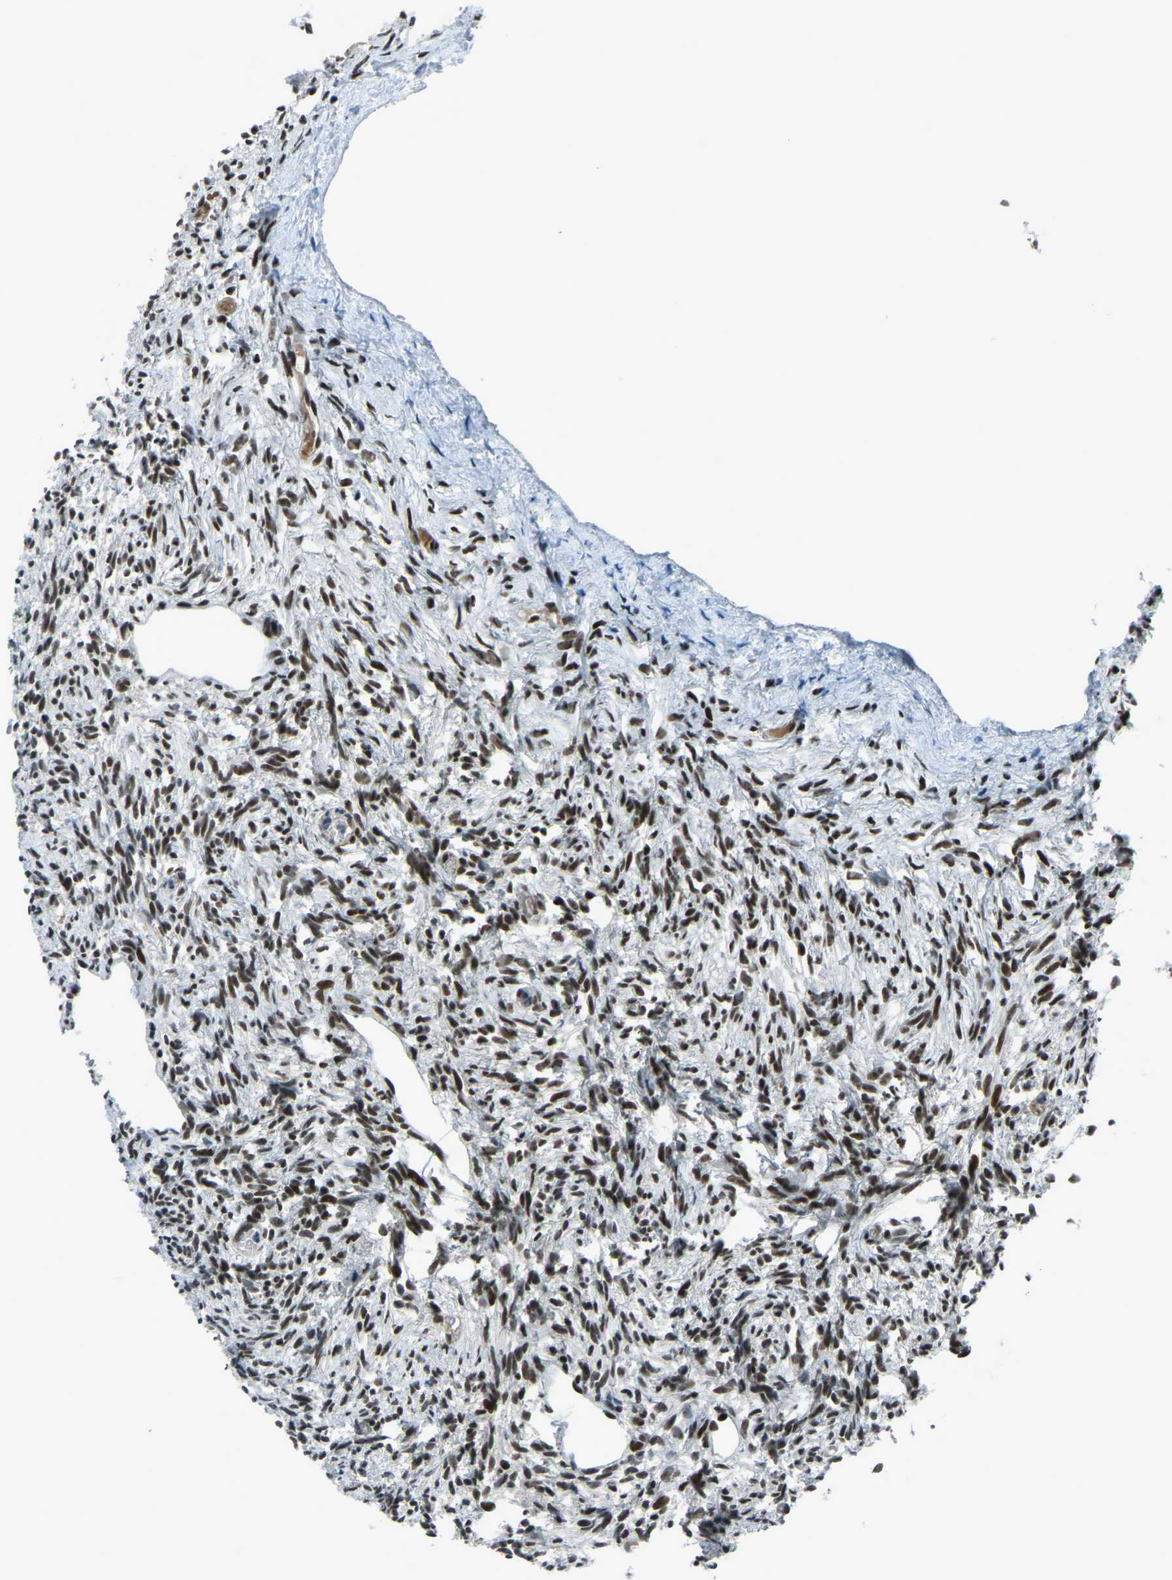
{"staining": {"intensity": "moderate", "quantity": ">75%", "location": "cytoplasmic/membranous,nuclear"}, "tissue": "ovary", "cell_type": "Follicle cells", "image_type": "normal", "snomed": [{"axis": "morphology", "description": "Normal tissue, NOS"}, {"axis": "topography", "description": "Ovary"}], "caption": "A brown stain highlights moderate cytoplasmic/membranous,nuclear expression of a protein in follicle cells of unremarkable human ovary.", "gene": "PRCC", "patient": {"sex": "female", "age": 33}}